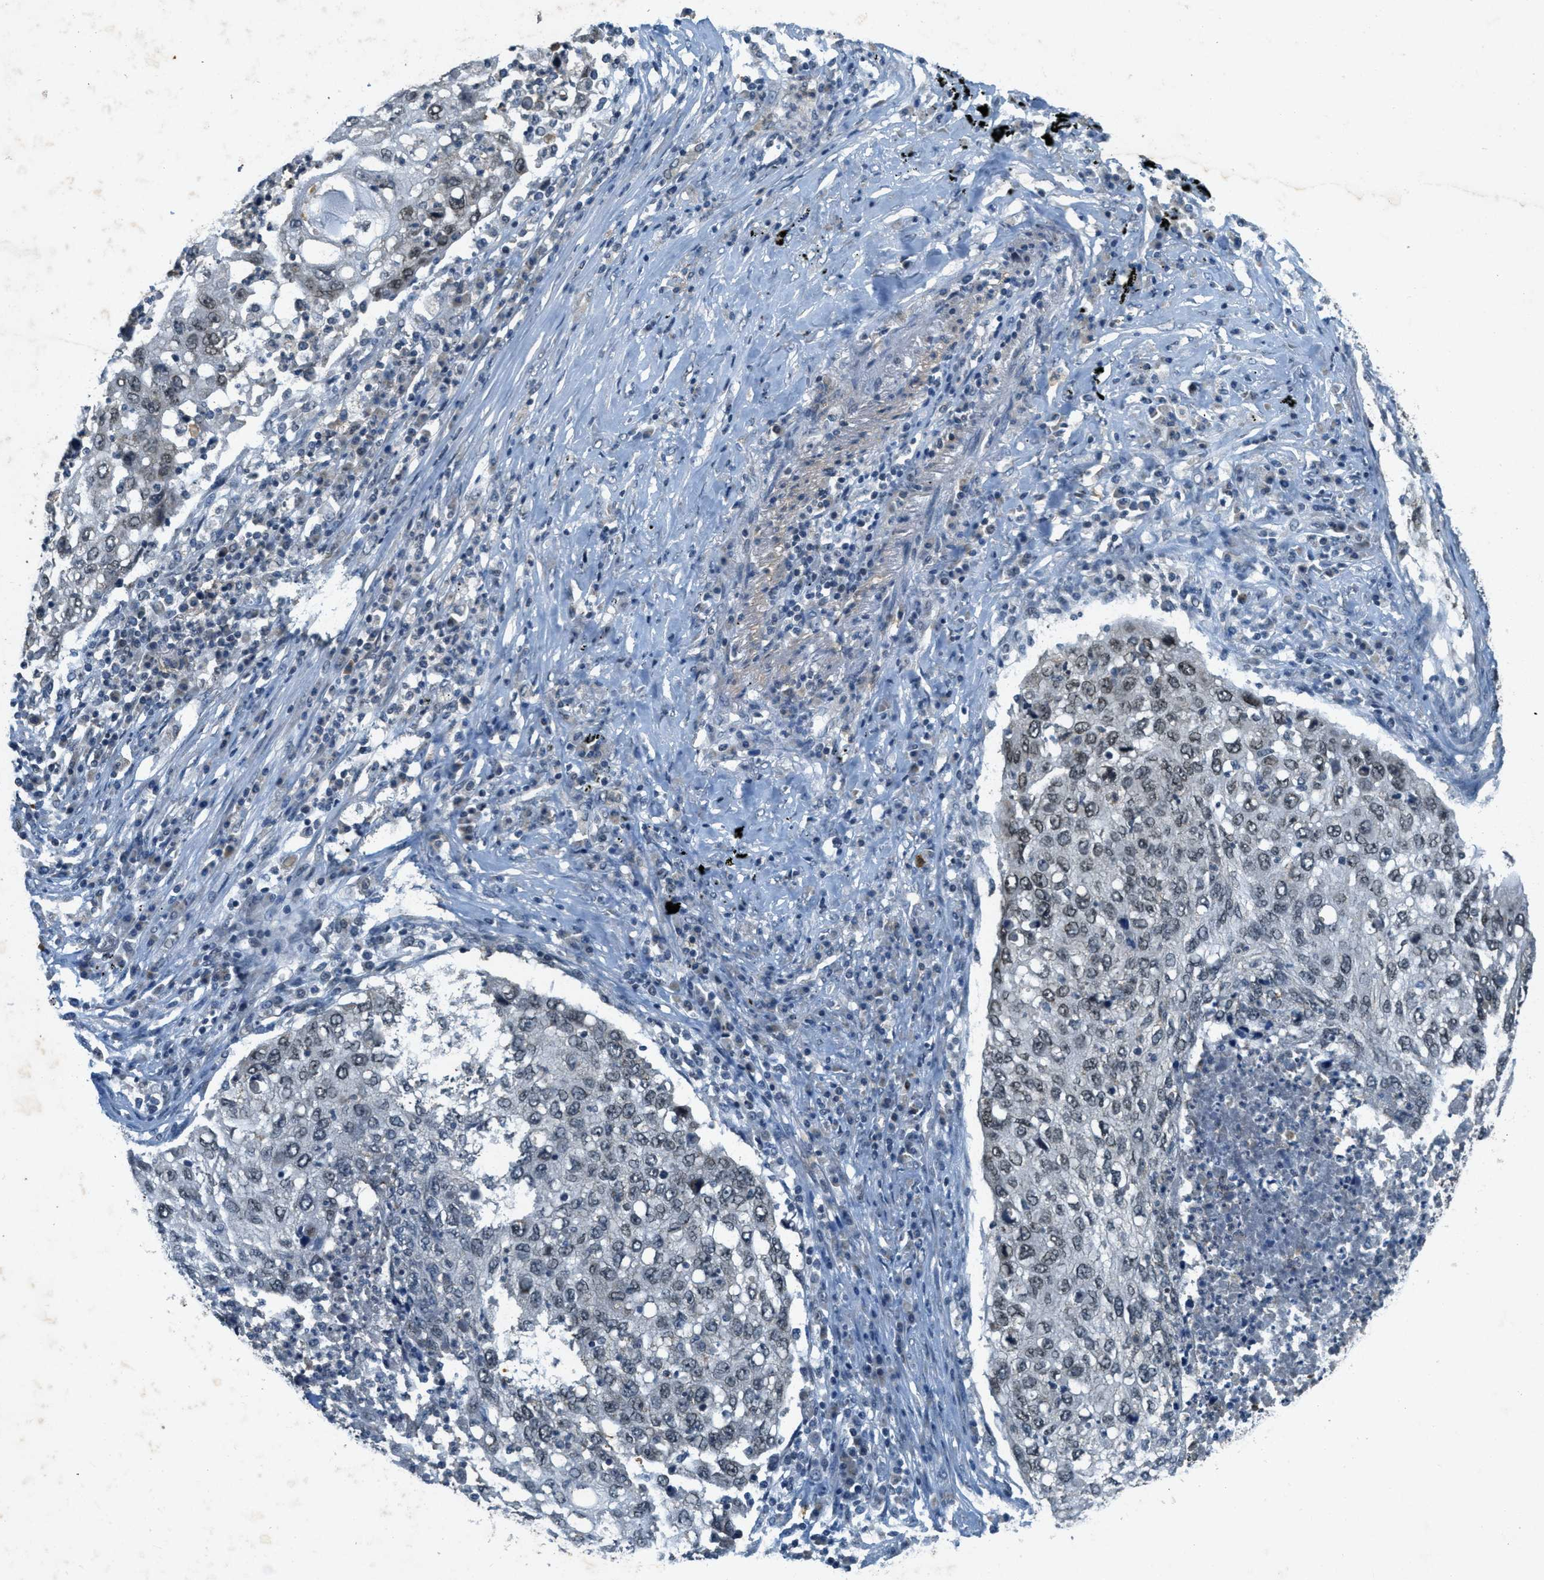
{"staining": {"intensity": "weak", "quantity": "<25%", "location": "nuclear"}, "tissue": "lung cancer", "cell_type": "Tumor cells", "image_type": "cancer", "snomed": [{"axis": "morphology", "description": "Squamous cell carcinoma, NOS"}, {"axis": "topography", "description": "Lung"}], "caption": "The immunohistochemistry histopathology image has no significant staining in tumor cells of lung squamous cell carcinoma tissue.", "gene": "TCF20", "patient": {"sex": "female", "age": 63}}